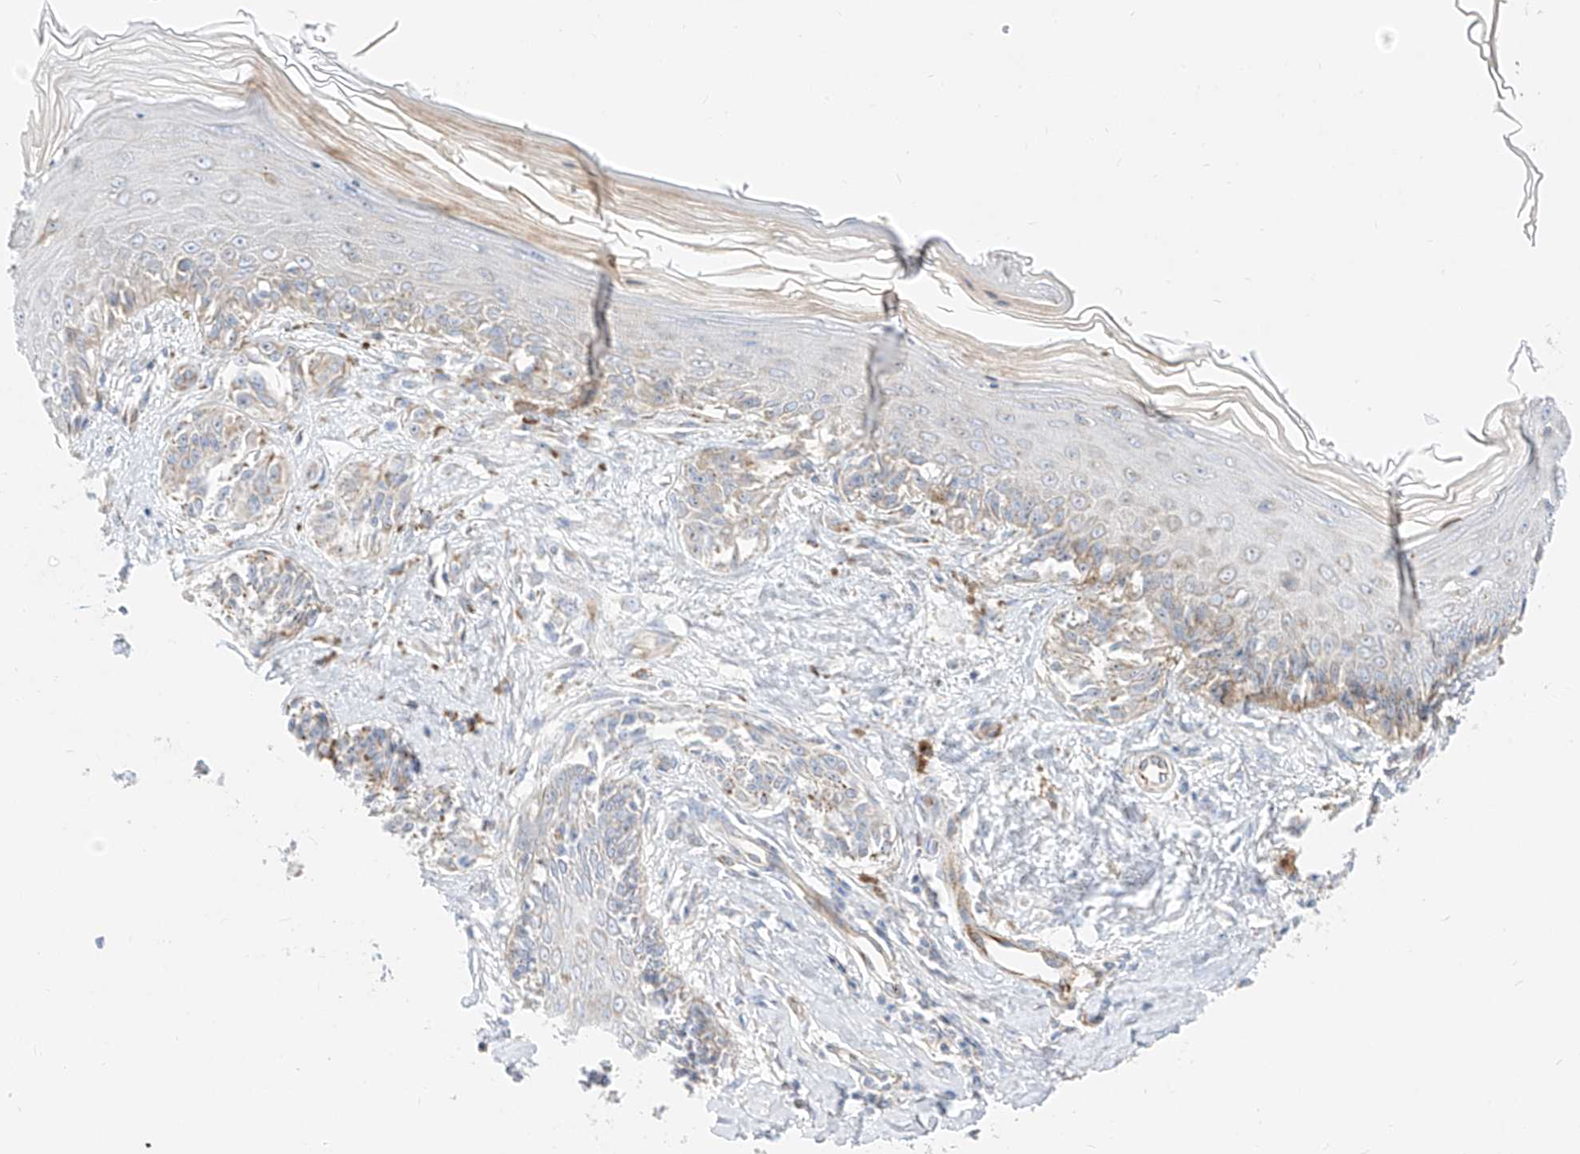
{"staining": {"intensity": "negative", "quantity": "none", "location": "none"}, "tissue": "melanoma", "cell_type": "Tumor cells", "image_type": "cancer", "snomed": [{"axis": "morphology", "description": "Malignant melanoma, NOS"}, {"axis": "topography", "description": "Skin"}], "caption": "Immunohistochemistry (IHC) of human malignant melanoma displays no staining in tumor cells.", "gene": "CST9", "patient": {"sex": "male", "age": 53}}